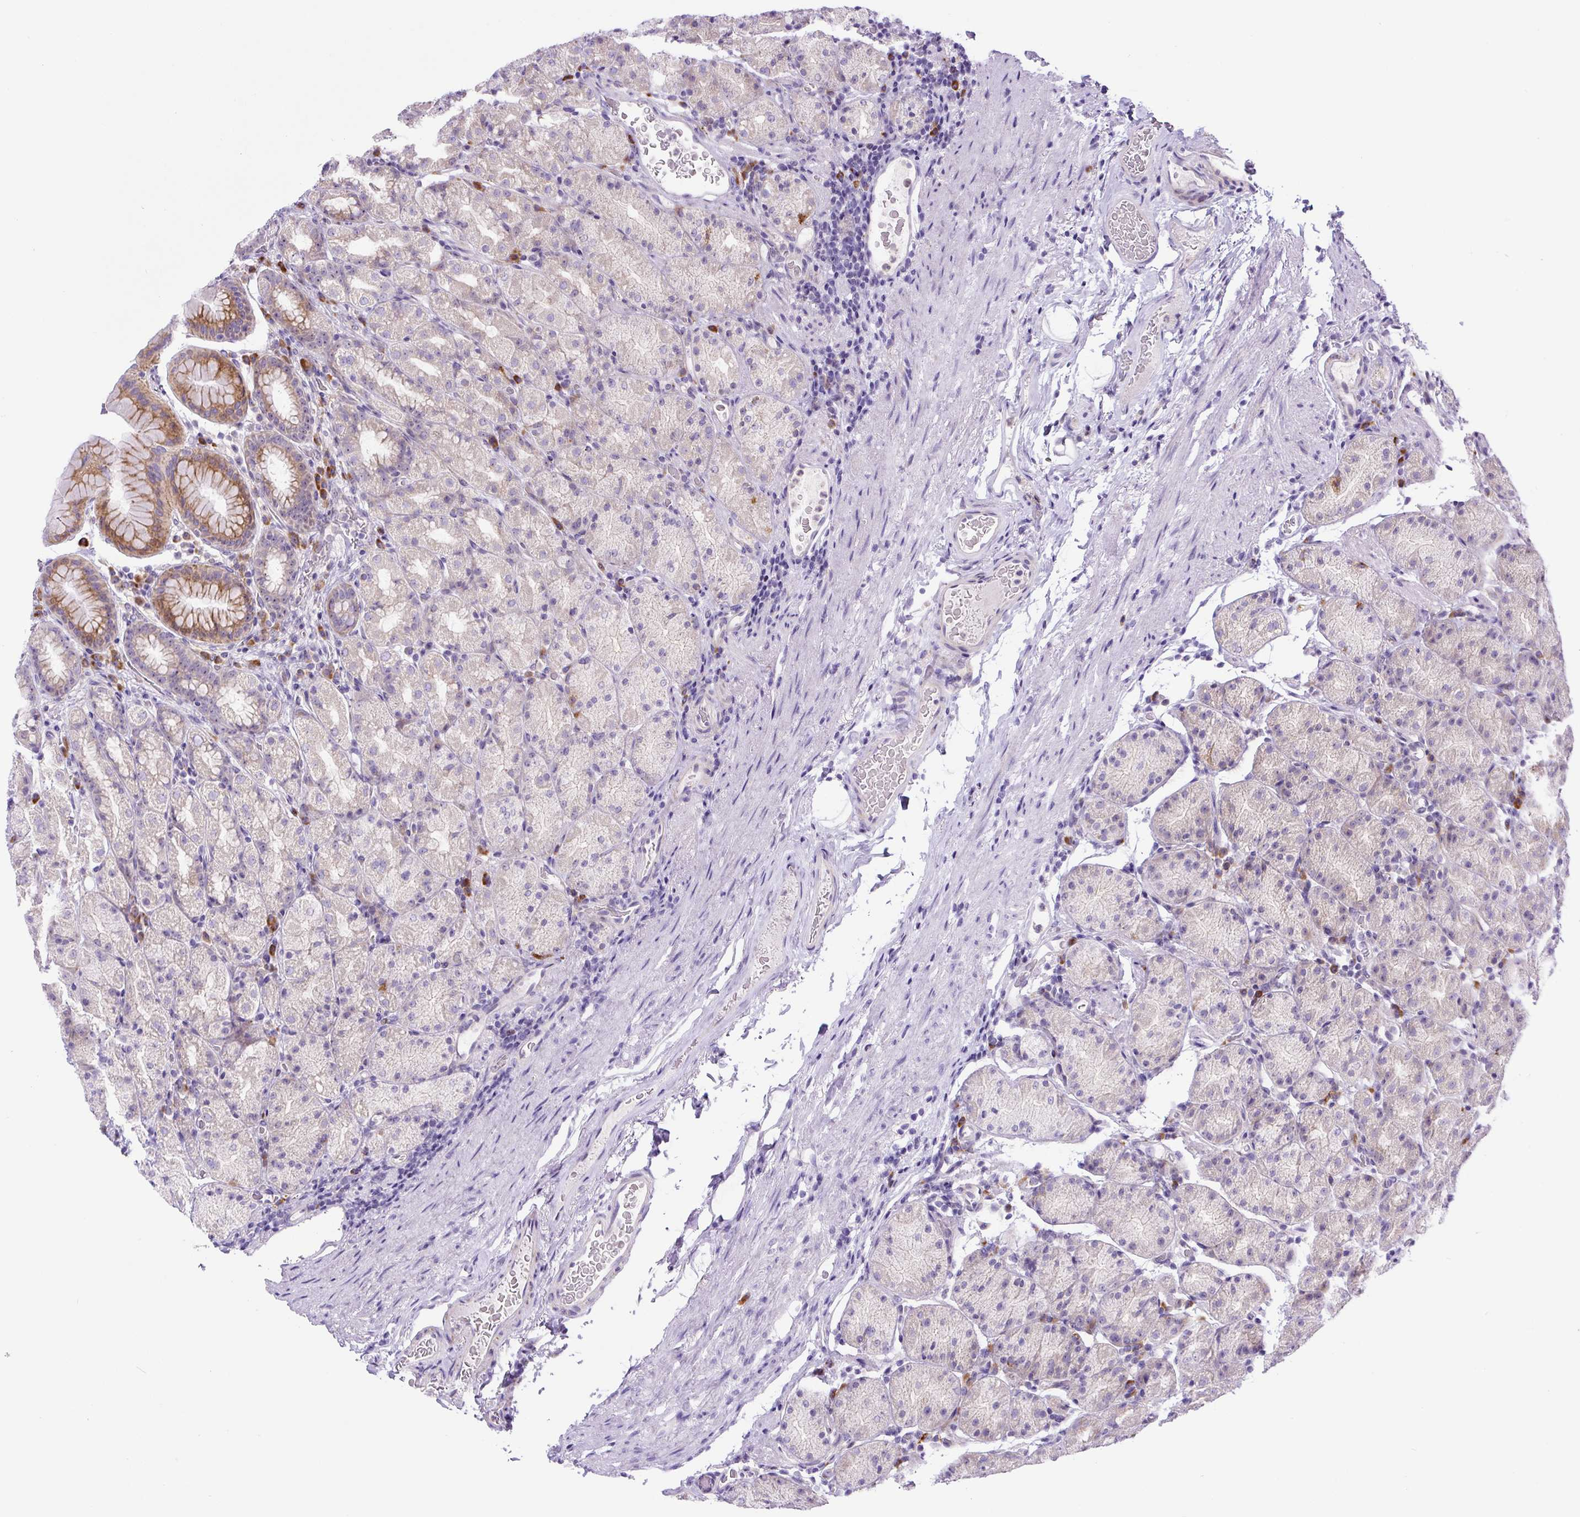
{"staining": {"intensity": "moderate", "quantity": "<25%", "location": "cytoplasmic/membranous"}, "tissue": "stomach", "cell_type": "Glandular cells", "image_type": "normal", "snomed": [{"axis": "morphology", "description": "Normal tissue, NOS"}, {"axis": "topography", "description": "Stomach, upper"}, {"axis": "topography", "description": "Stomach"}], "caption": "The immunohistochemical stain labels moderate cytoplasmic/membranous positivity in glandular cells of unremarkable stomach. (Brightfield microscopy of DAB IHC at high magnification).", "gene": "ZNF596", "patient": {"sex": "male", "age": 68}}